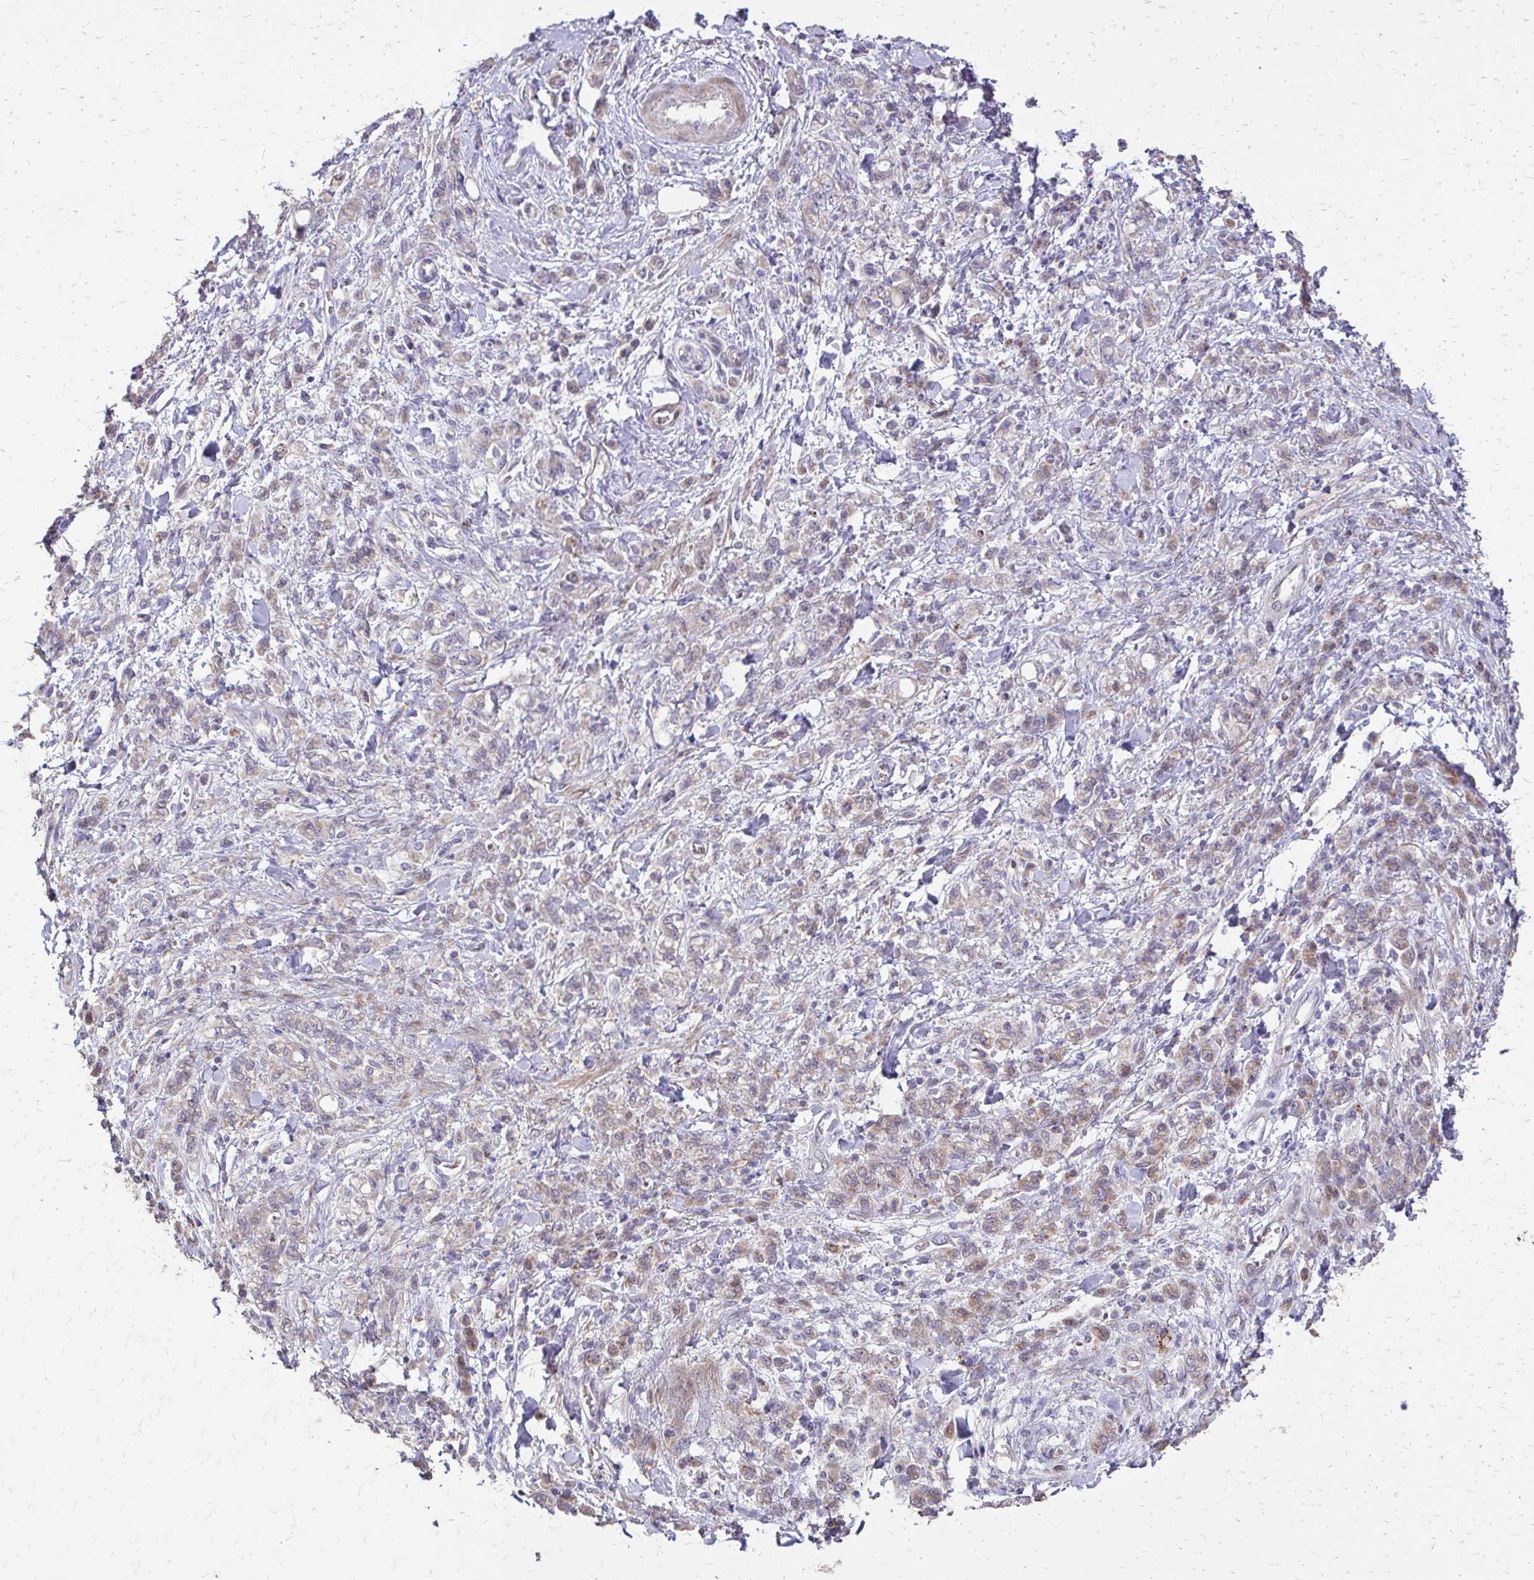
{"staining": {"intensity": "negative", "quantity": "none", "location": "none"}, "tissue": "stomach cancer", "cell_type": "Tumor cells", "image_type": "cancer", "snomed": [{"axis": "morphology", "description": "Adenocarcinoma, NOS"}, {"axis": "topography", "description": "Stomach"}], "caption": "This image is of stomach adenocarcinoma stained with IHC to label a protein in brown with the nuclei are counter-stained blue. There is no positivity in tumor cells.", "gene": "MYORG", "patient": {"sex": "male", "age": 77}}